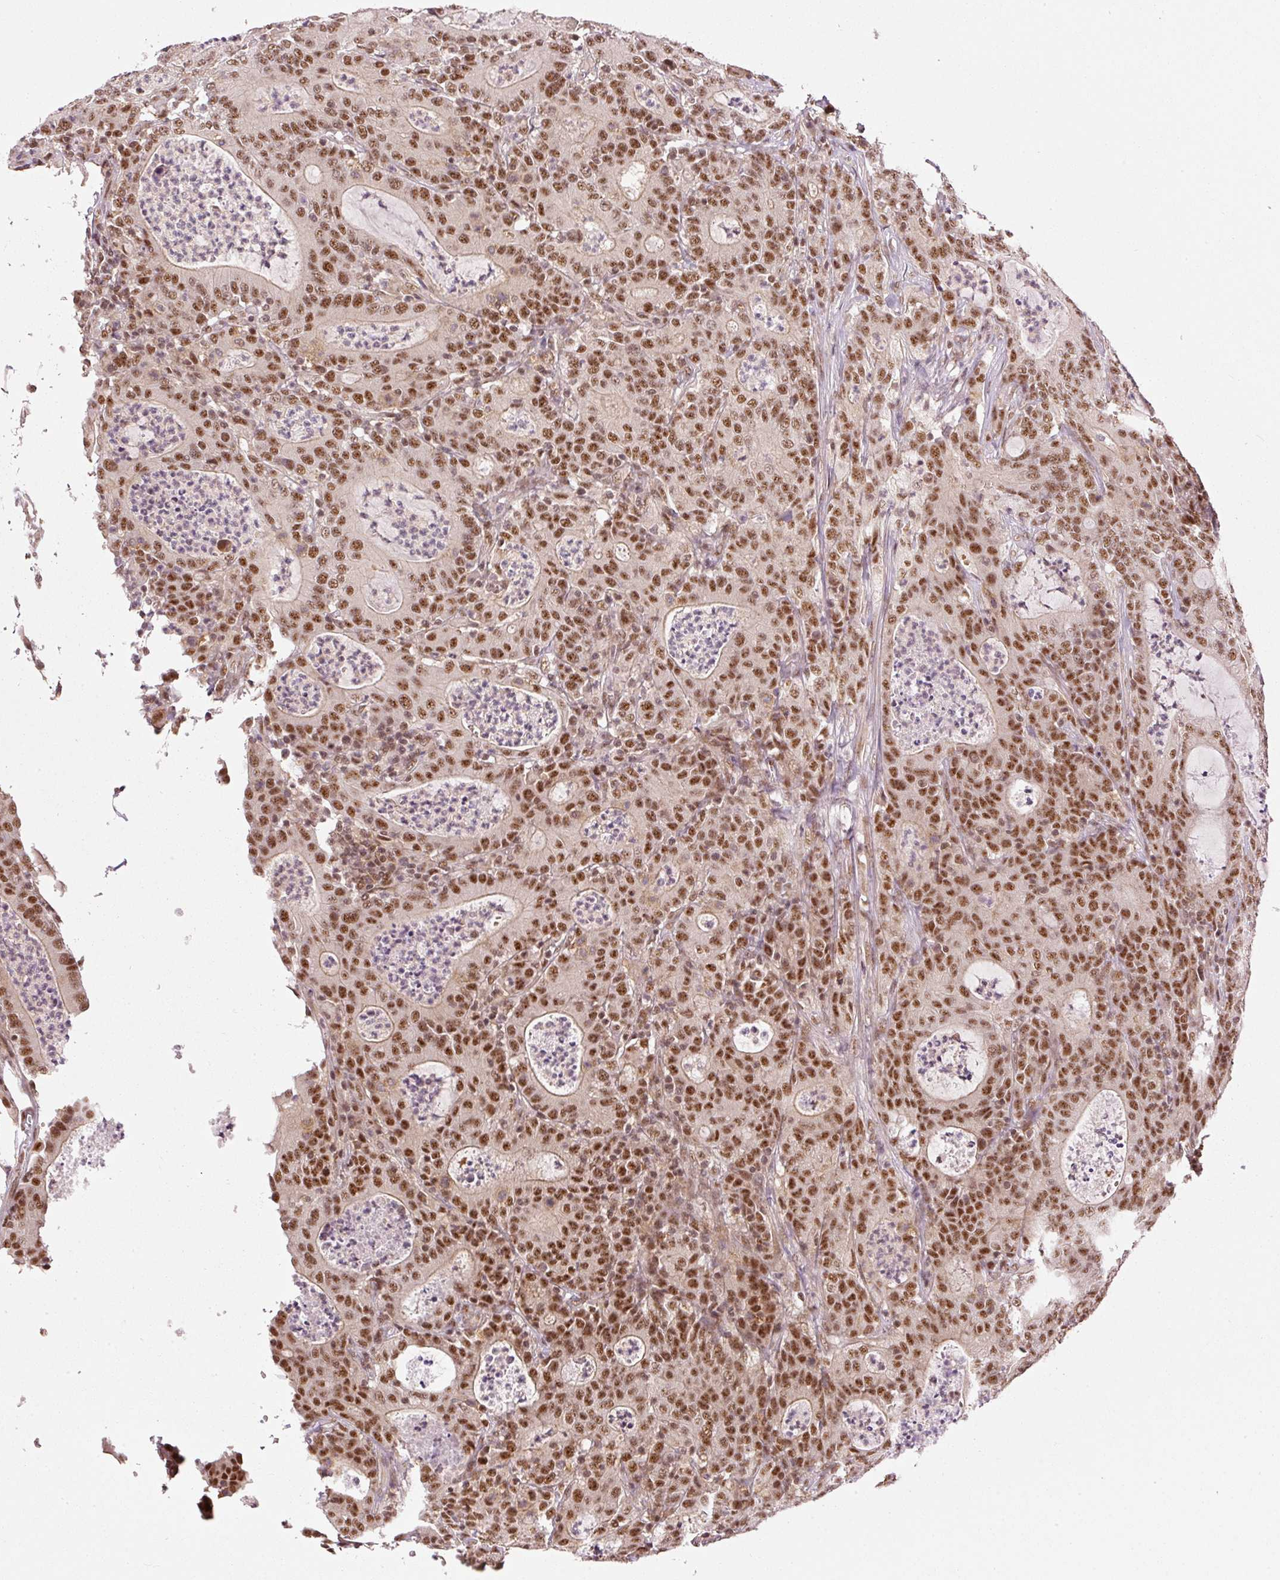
{"staining": {"intensity": "moderate", "quantity": ">75%", "location": "nuclear"}, "tissue": "colorectal cancer", "cell_type": "Tumor cells", "image_type": "cancer", "snomed": [{"axis": "morphology", "description": "Adenocarcinoma, NOS"}, {"axis": "topography", "description": "Colon"}], "caption": "The immunohistochemical stain shows moderate nuclear staining in tumor cells of colorectal cancer (adenocarcinoma) tissue.", "gene": "THOC6", "patient": {"sex": "male", "age": 83}}